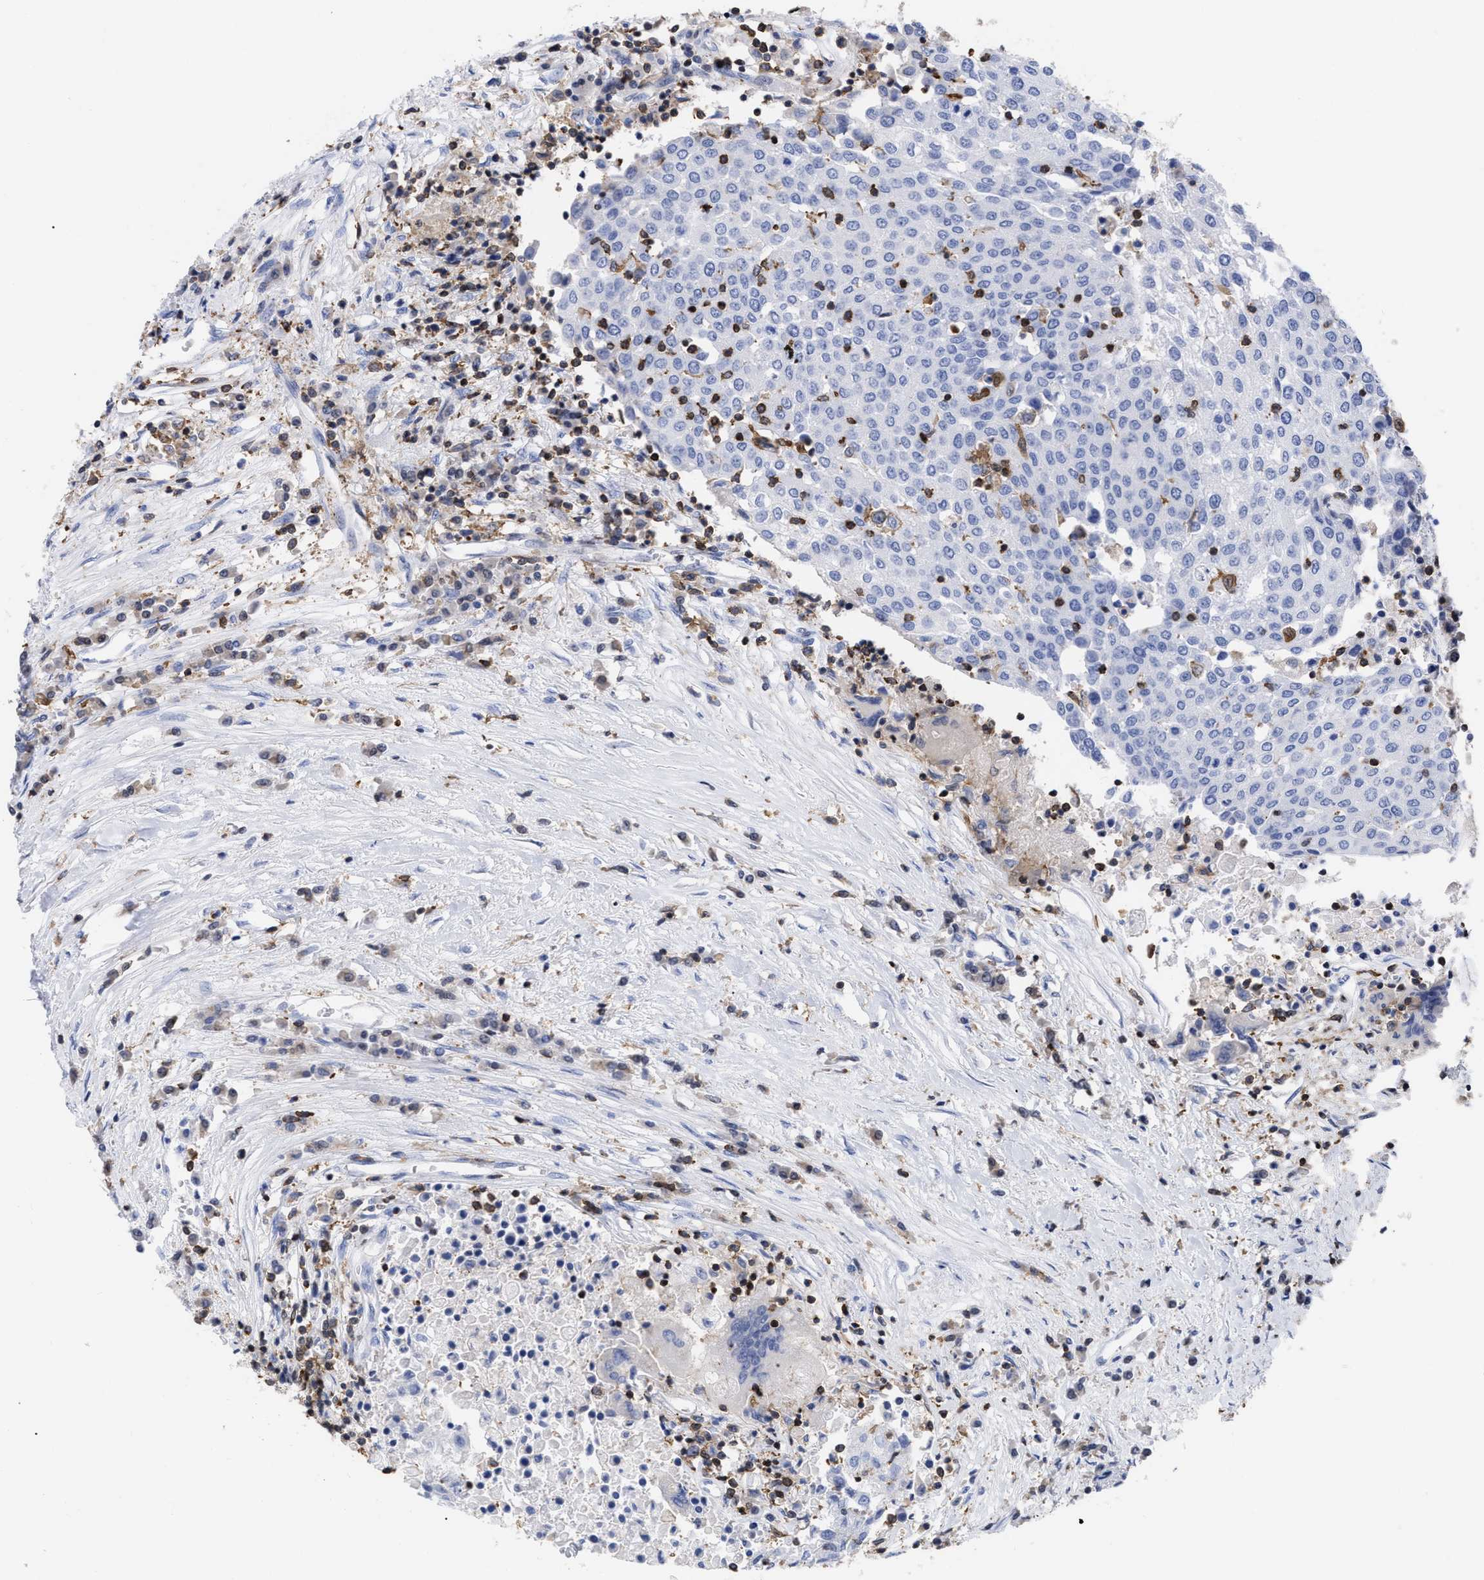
{"staining": {"intensity": "negative", "quantity": "none", "location": "none"}, "tissue": "urothelial cancer", "cell_type": "Tumor cells", "image_type": "cancer", "snomed": [{"axis": "morphology", "description": "Urothelial carcinoma, High grade"}, {"axis": "topography", "description": "Urinary bladder"}], "caption": "There is no significant expression in tumor cells of urothelial cancer.", "gene": "HCLS1", "patient": {"sex": "female", "age": 85}}